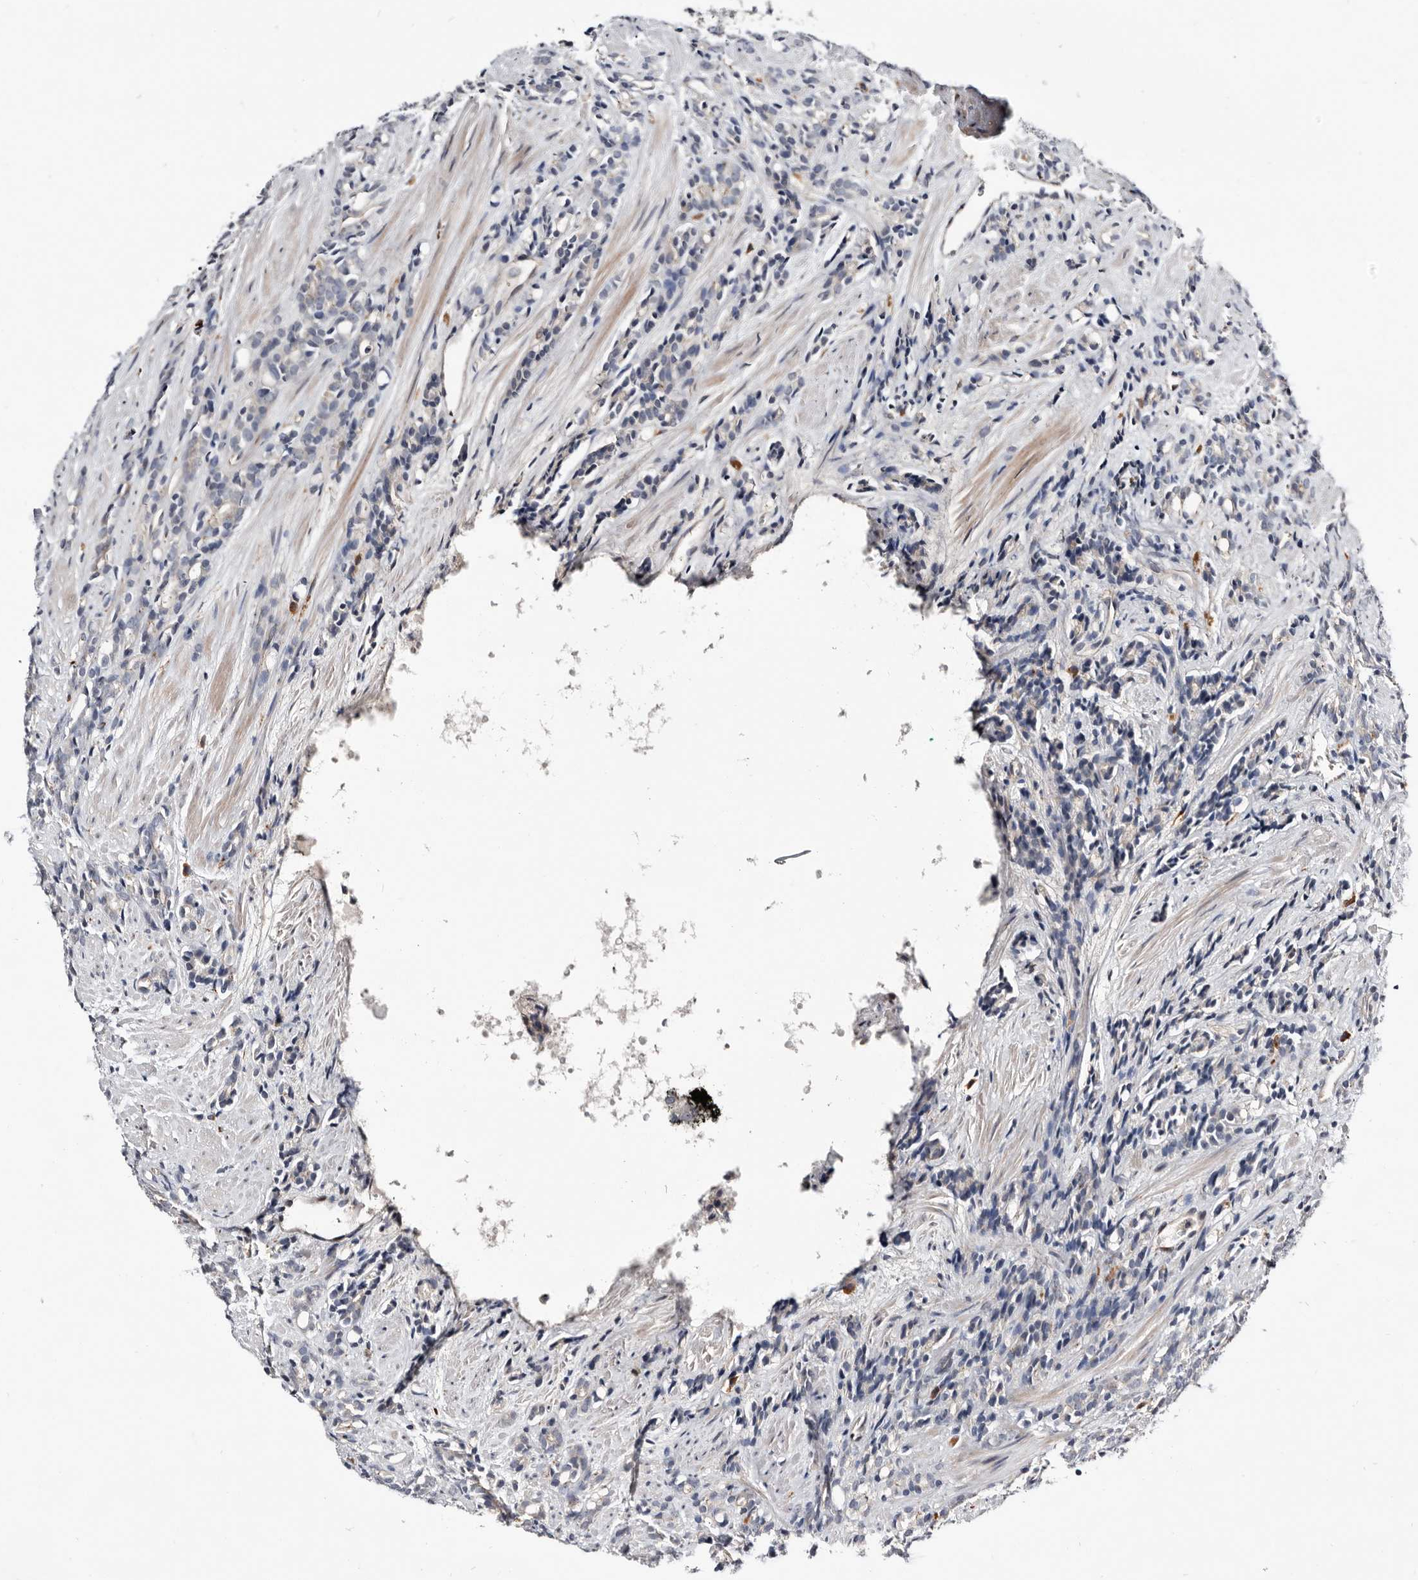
{"staining": {"intensity": "negative", "quantity": "none", "location": "none"}, "tissue": "prostate cancer", "cell_type": "Tumor cells", "image_type": "cancer", "snomed": [{"axis": "morphology", "description": "Adenocarcinoma, High grade"}, {"axis": "topography", "description": "Prostate"}], "caption": "Tumor cells show no significant expression in prostate high-grade adenocarcinoma.", "gene": "USH1C", "patient": {"sex": "male", "age": 62}}